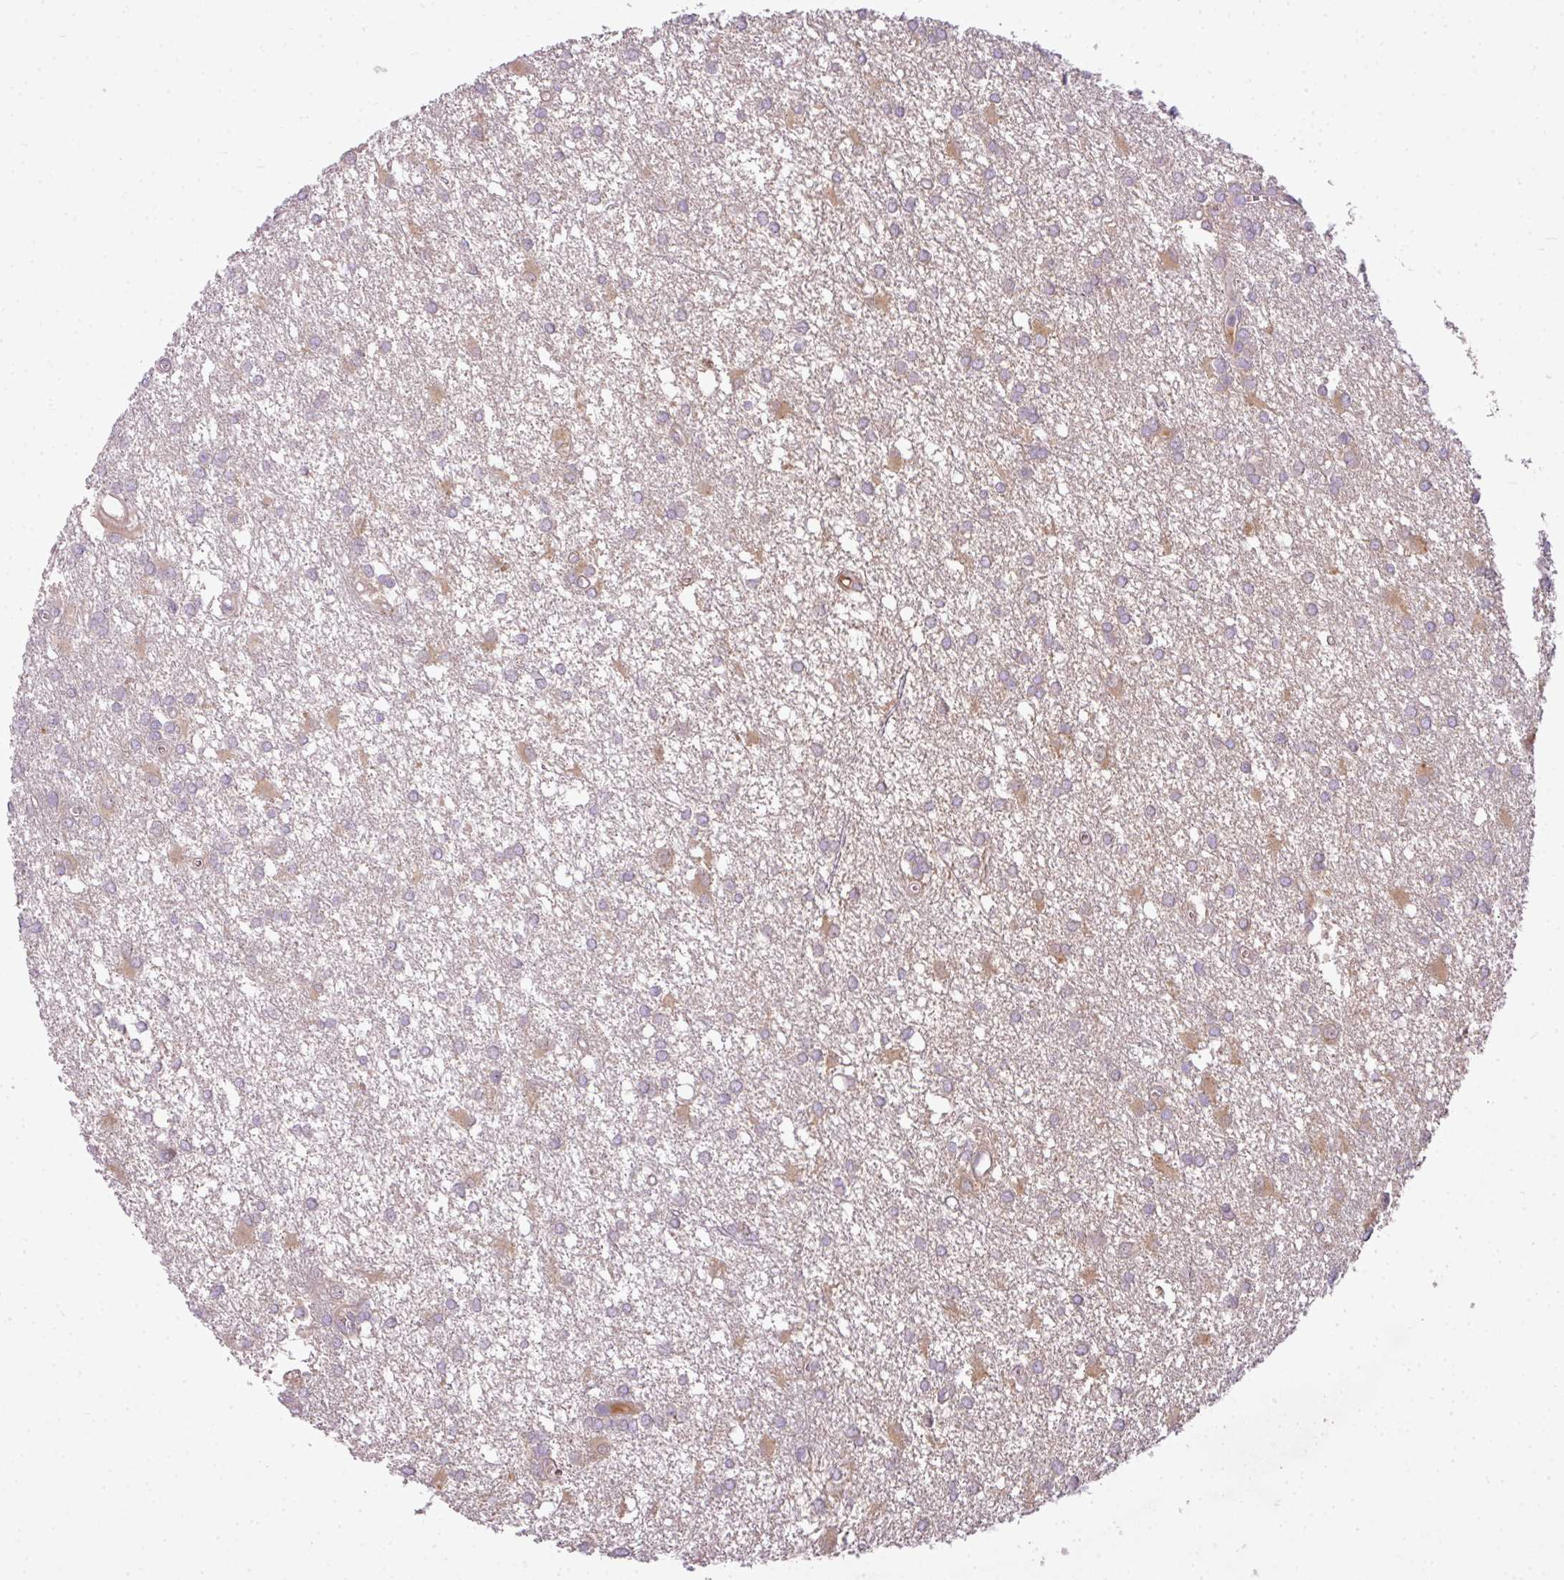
{"staining": {"intensity": "moderate", "quantity": "<25%", "location": "cytoplasmic/membranous"}, "tissue": "glioma", "cell_type": "Tumor cells", "image_type": "cancer", "snomed": [{"axis": "morphology", "description": "Glioma, malignant, High grade"}, {"axis": "topography", "description": "Brain"}], "caption": "IHC micrograph of malignant high-grade glioma stained for a protein (brown), which exhibits low levels of moderate cytoplasmic/membranous positivity in about <25% of tumor cells.", "gene": "C4B", "patient": {"sex": "male", "age": 48}}